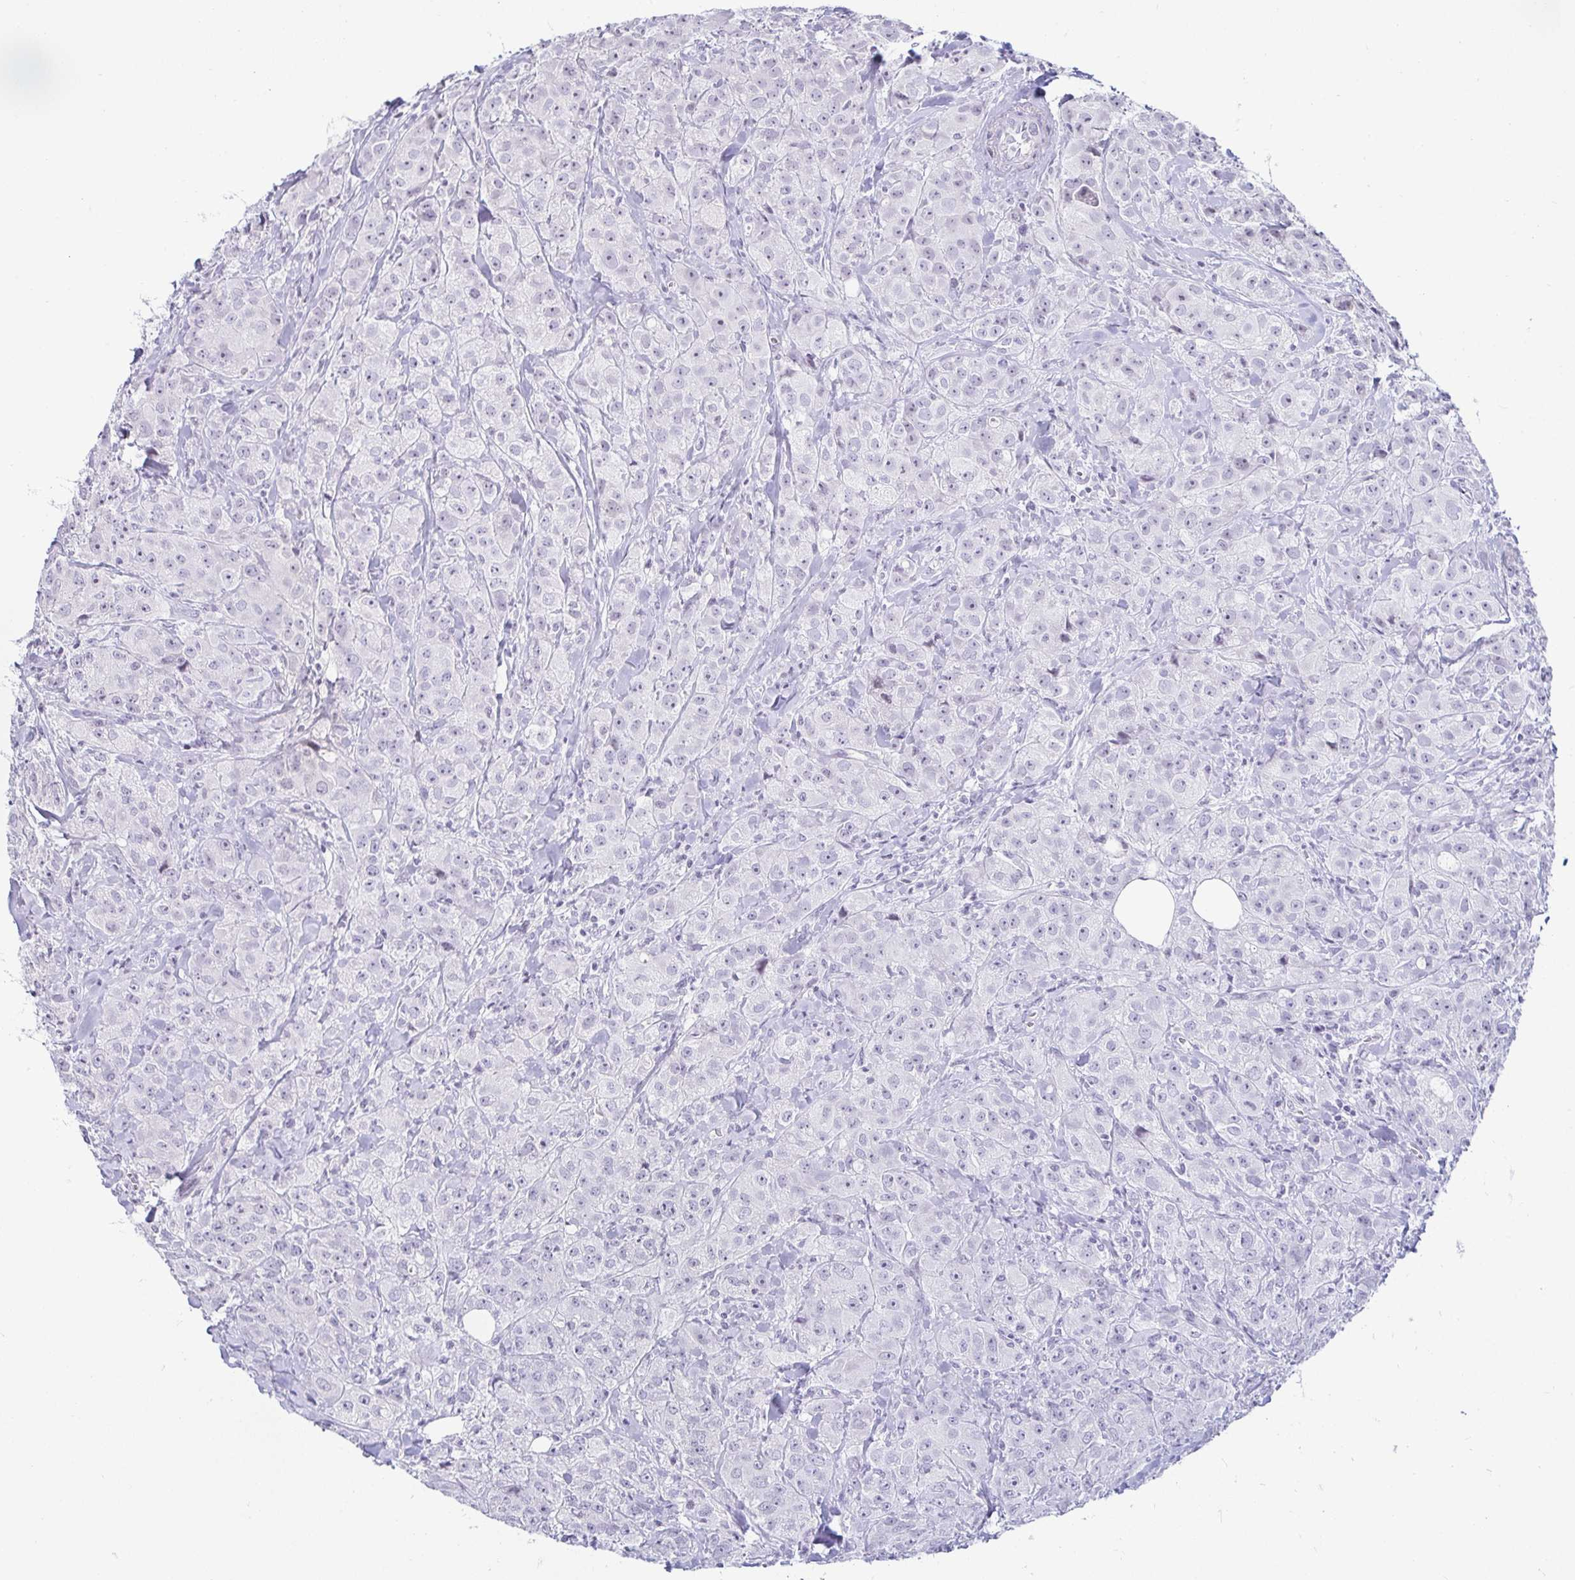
{"staining": {"intensity": "negative", "quantity": "none", "location": "none"}, "tissue": "breast cancer", "cell_type": "Tumor cells", "image_type": "cancer", "snomed": [{"axis": "morphology", "description": "Normal tissue, NOS"}, {"axis": "morphology", "description": "Duct carcinoma"}, {"axis": "topography", "description": "Breast"}], "caption": "This is a histopathology image of immunohistochemistry (IHC) staining of invasive ductal carcinoma (breast), which shows no positivity in tumor cells.", "gene": "CR2", "patient": {"sex": "female", "age": 43}}